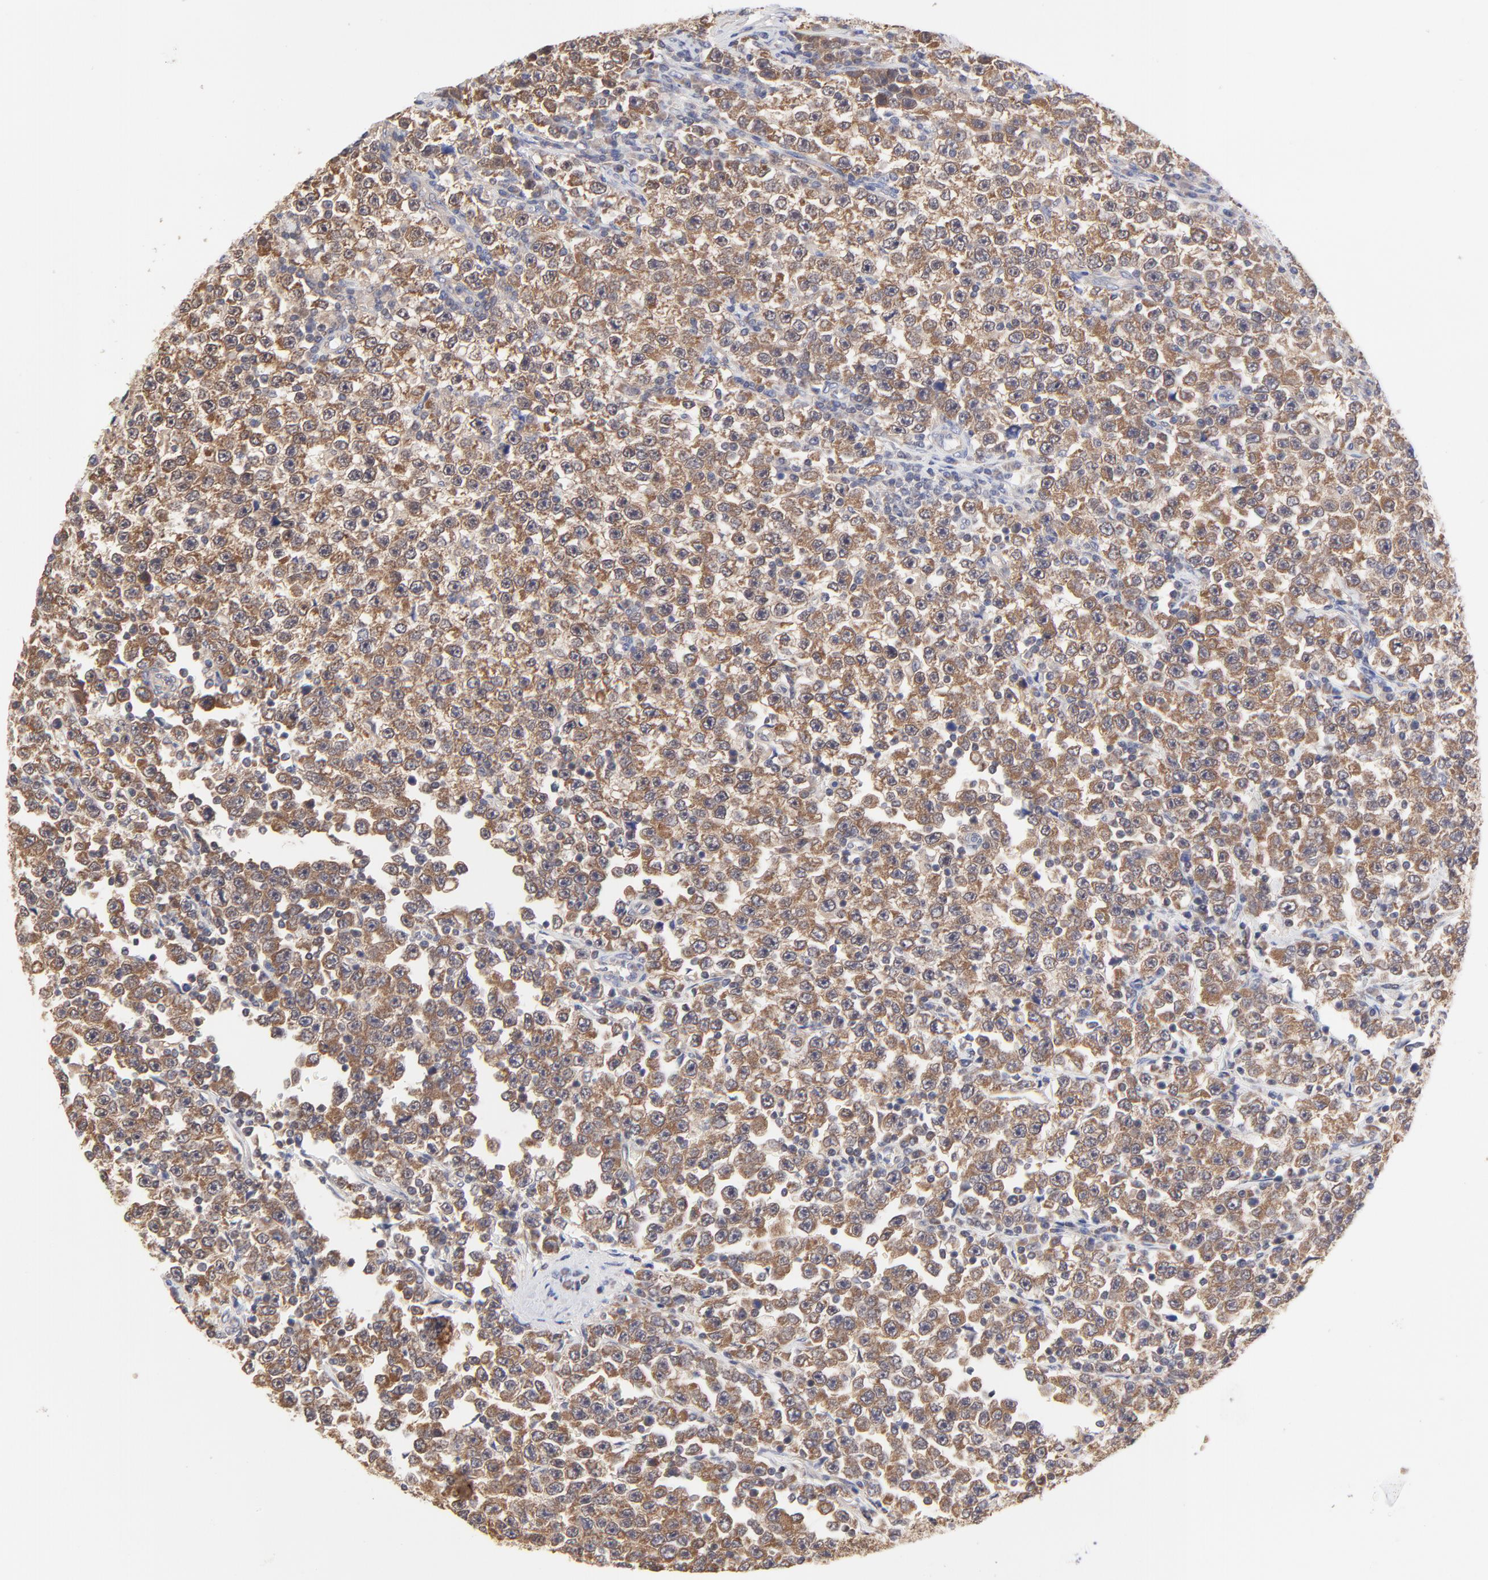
{"staining": {"intensity": "moderate", "quantity": ">75%", "location": "cytoplasmic/membranous"}, "tissue": "testis cancer", "cell_type": "Tumor cells", "image_type": "cancer", "snomed": [{"axis": "morphology", "description": "Seminoma, NOS"}, {"axis": "topography", "description": "Testis"}], "caption": "Immunohistochemical staining of testis cancer shows medium levels of moderate cytoplasmic/membranous expression in approximately >75% of tumor cells.", "gene": "PCMT1", "patient": {"sex": "male", "age": 43}}